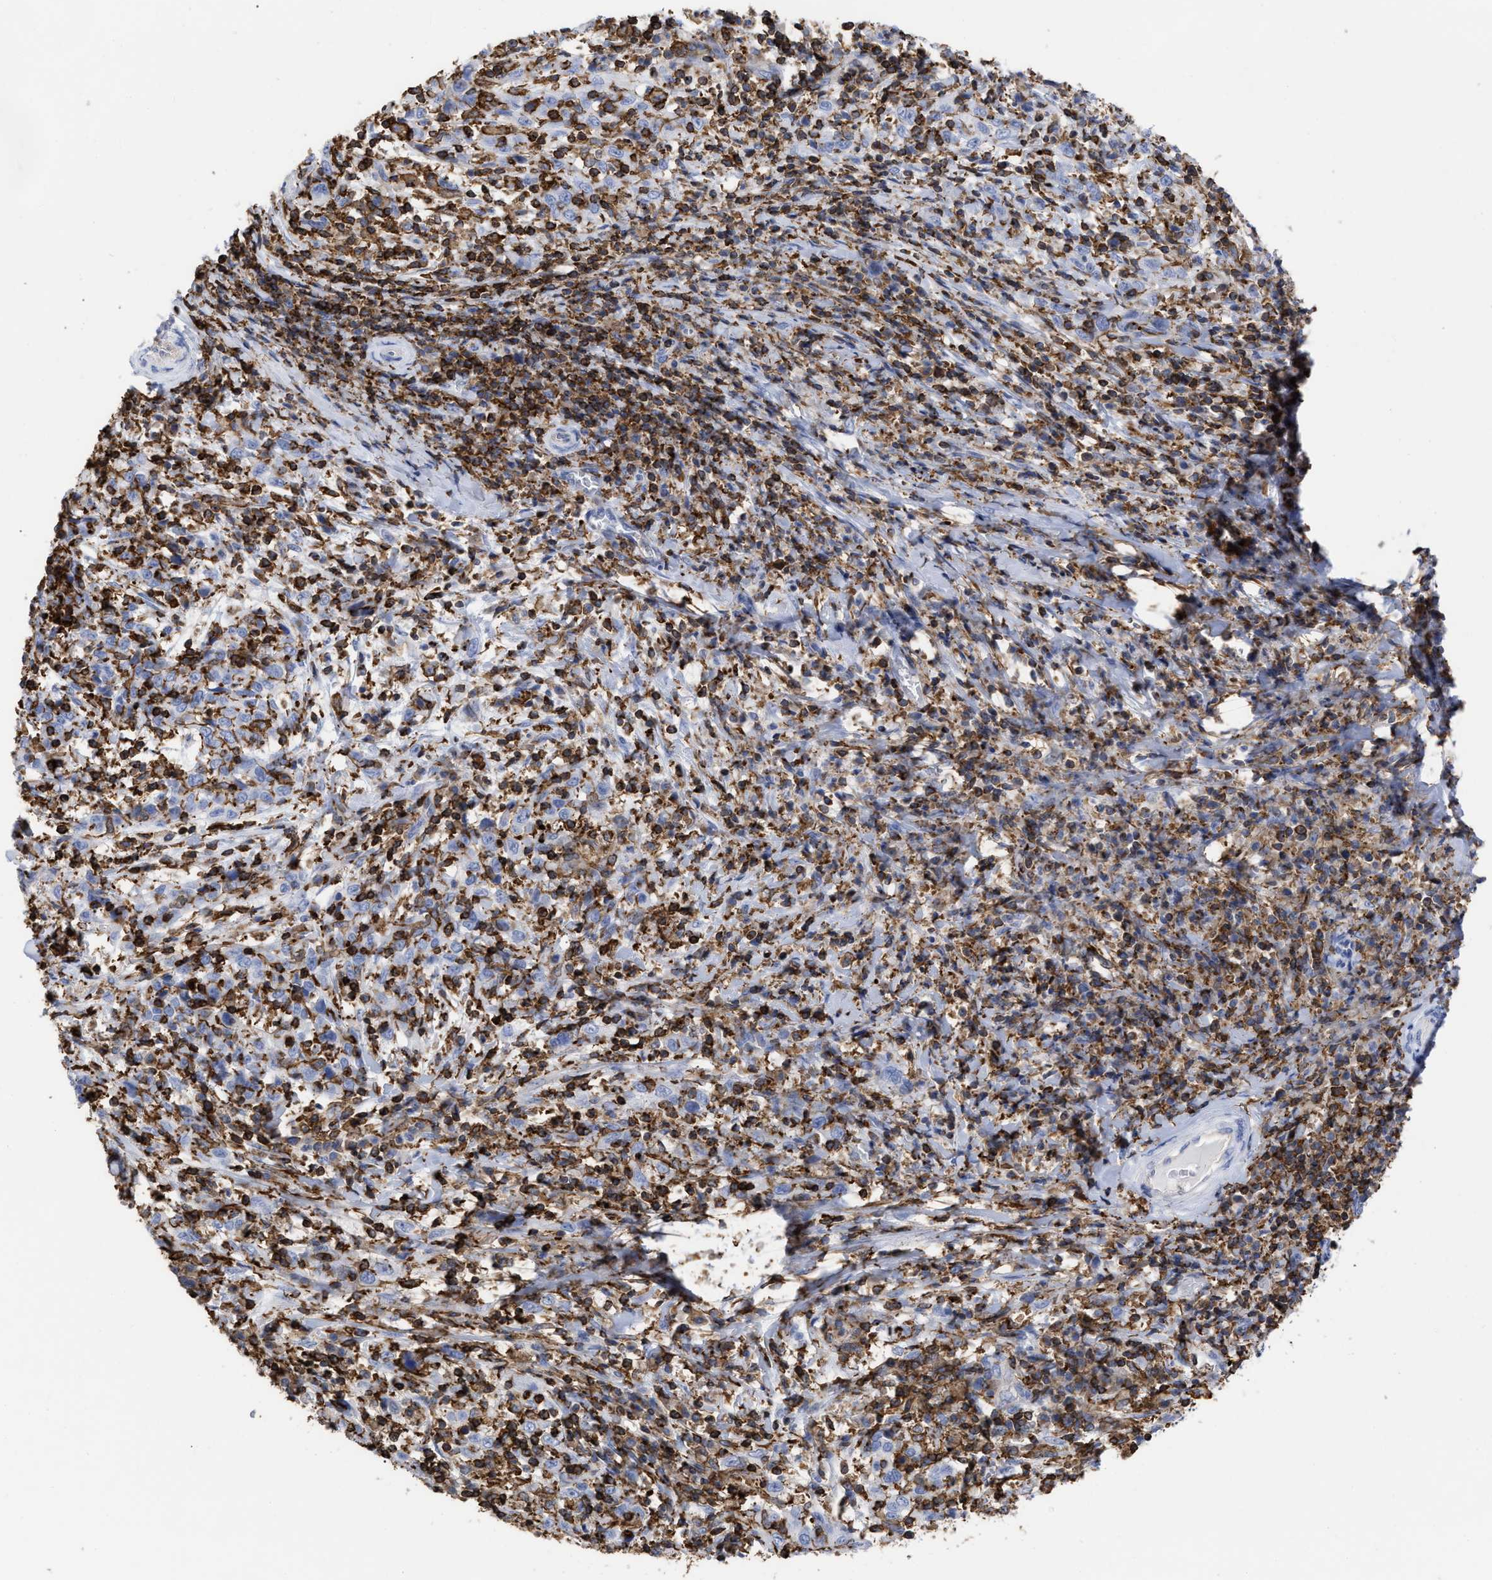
{"staining": {"intensity": "negative", "quantity": "none", "location": "none"}, "tissue": "cervical cancer", "cell_type": "Tumor cells", "image_type": "cancer", "snomed": [{"axis": "morphology", "description": "Squamous cell carcinoma, NOS"}, {"axis": "topography", "description": "Cervix"}], "caption": "Cervical cancer stained for a protein using immunohistochemistry (IHC) demonstrates no positivity tumor cells.", "gene": "HCLS1", "patient": {"sex": "female", "age": 46}}